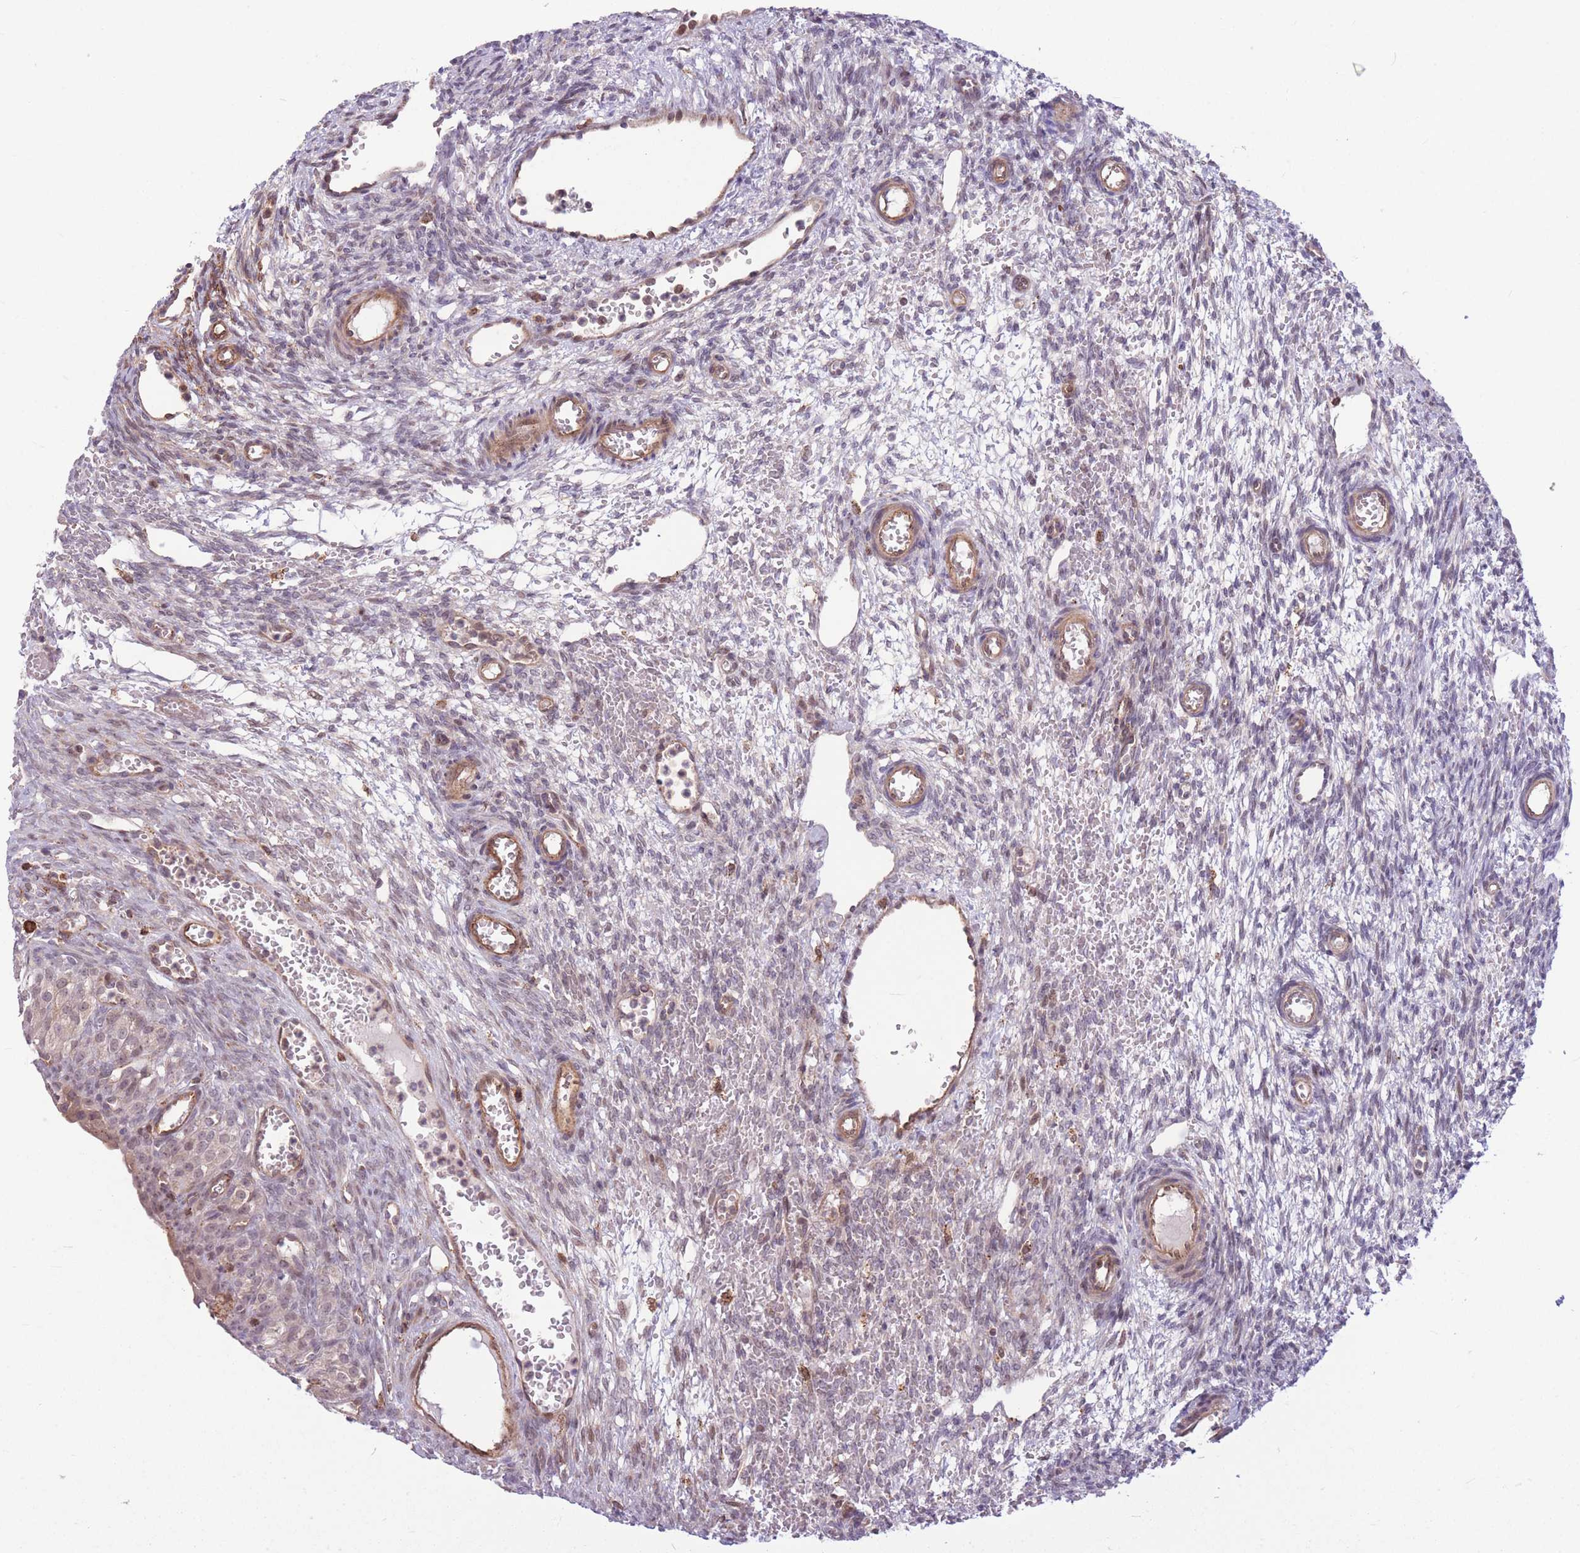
{"staining": {"intensity": "negative", "quantity": "none", "location": "none"}, "tissue": "ovary", "cell_type": "Ovarian stroma cells", "image_type": "normal", "snomed": [{"axis": "morphology", "description": "Normal tissue, NOS"}, {"axis": "topography", "description": "Ovary"}], "caption": "The histopathology image shows no significant staining in ovarian stroma cells of ovary. The staining is performed using DAB (3,3'-diaminobenzidine) brown chromogen with nuclei counter-stained in using hematoxylin.", "gene": "TCF20", "patient": {"sex": "female", "age": 39}}